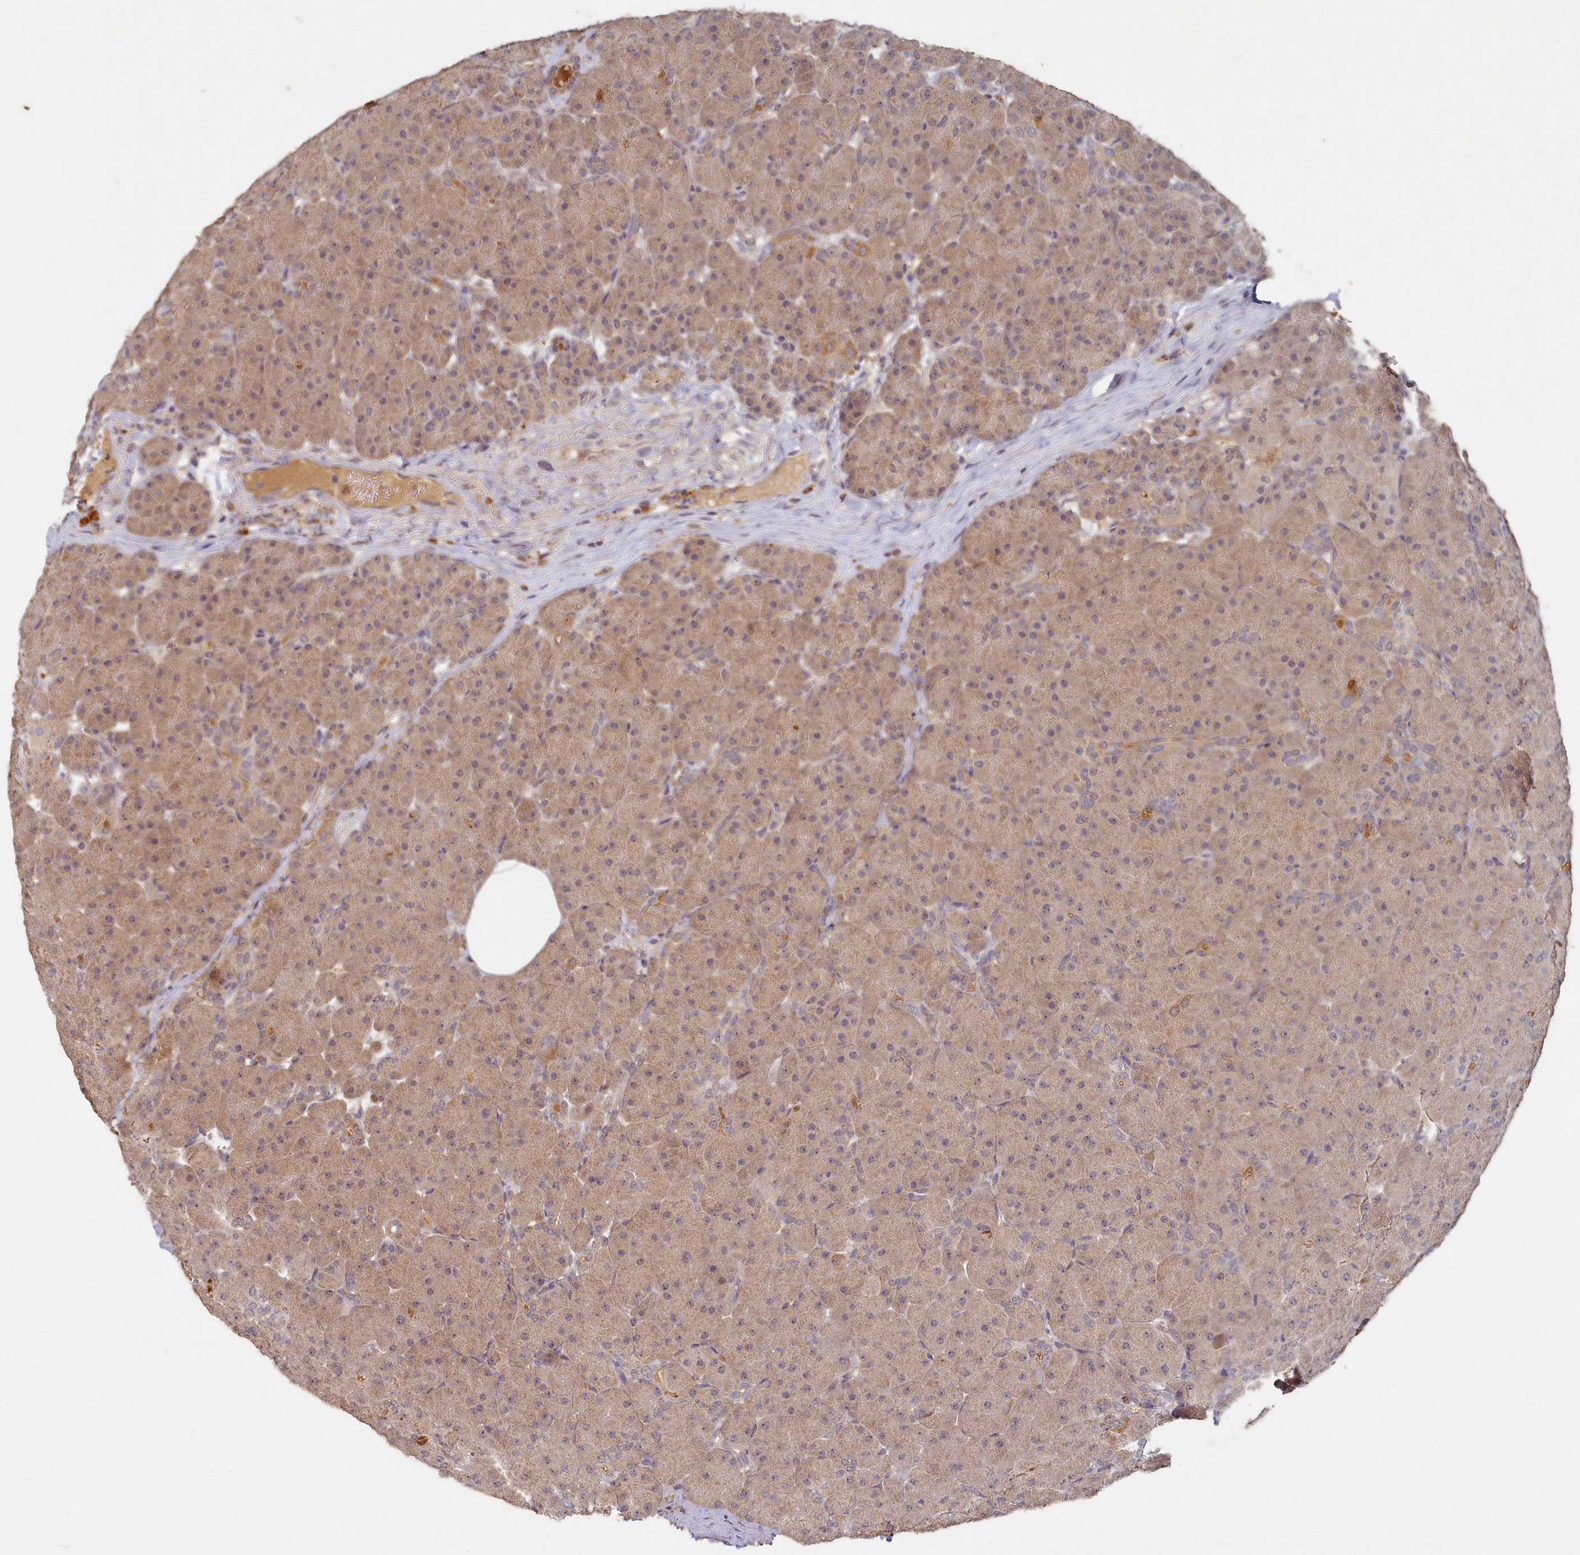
{"staining": {"intensity": "weak", "quantity": ">75%", "location": "cytoplasmic/membranous"}, "tissue": "pancreas", "cell_type": "Exocrine glandular cells", "image_type": "normal", "snomed": [{"axis": "morphology", "description": "Normal tissue, NOS"}, {"axis": "topography", "description": "Pancreas"}], "caption": "Approximately >75% of exocrine glandular cells in benign pancreas demonstrate weak cytoplasmic/membranous protein staining as visualized by brown immunohistochemical staining.", "gene": "HERC3", "patient": {"sex": "male", "age": 66}}